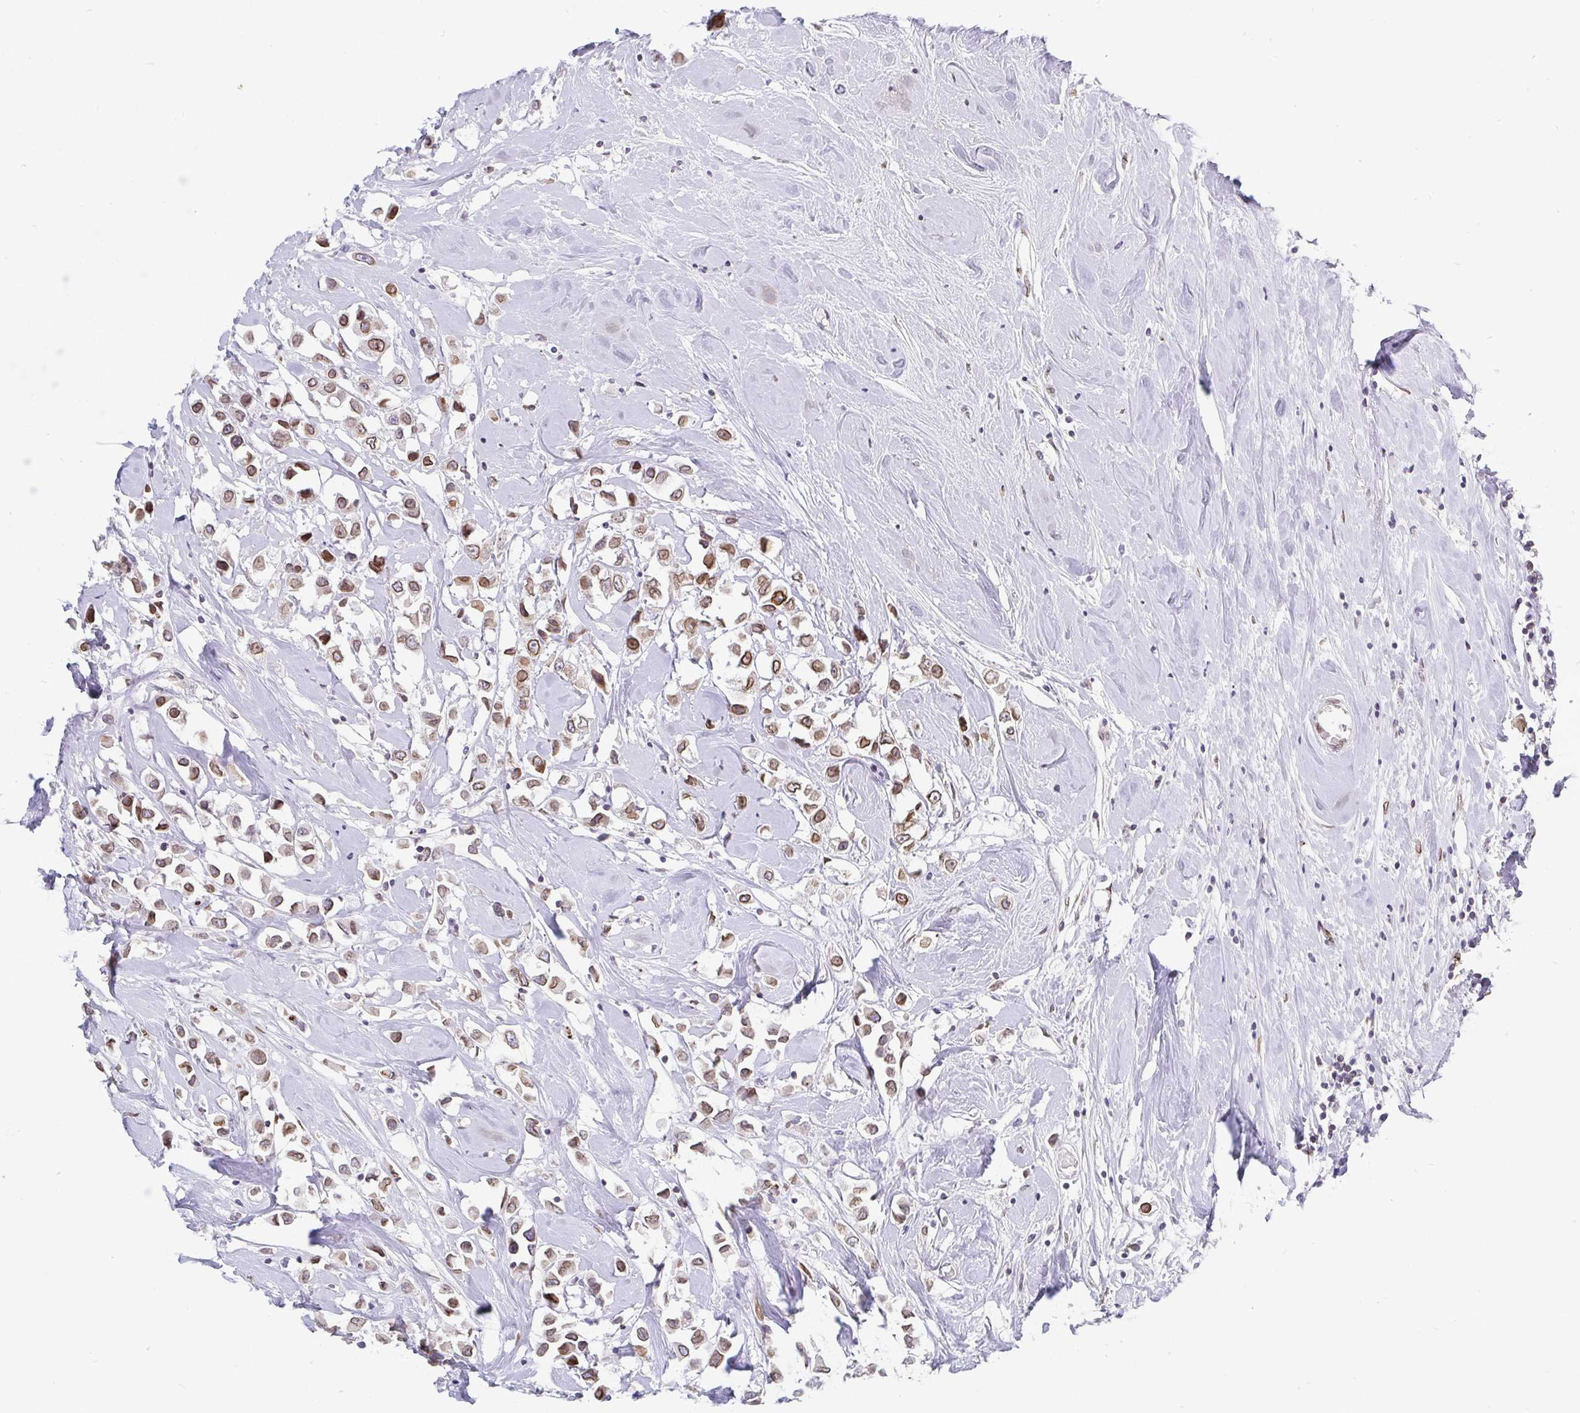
{"staining": {"intensity": "moderate", "quantity": ">75%", "location": "cytoplasmic/membranous,nuclear"}, "tissue": "breast cancer", "cell_type": "Tumor cells", "image_type": "cancer", "snomed": [{"axis": "morphology", "description": "Duct carcinoma"}, {"axis": "topography", "description": "Breast"}], "caption": "Human infiltrating ductal carcinoma (breast) stained with a protein marker exhibits moderate staining in tumor cells.", "gene": "EMD", "patient": {"sex": "female", "age": 61}}